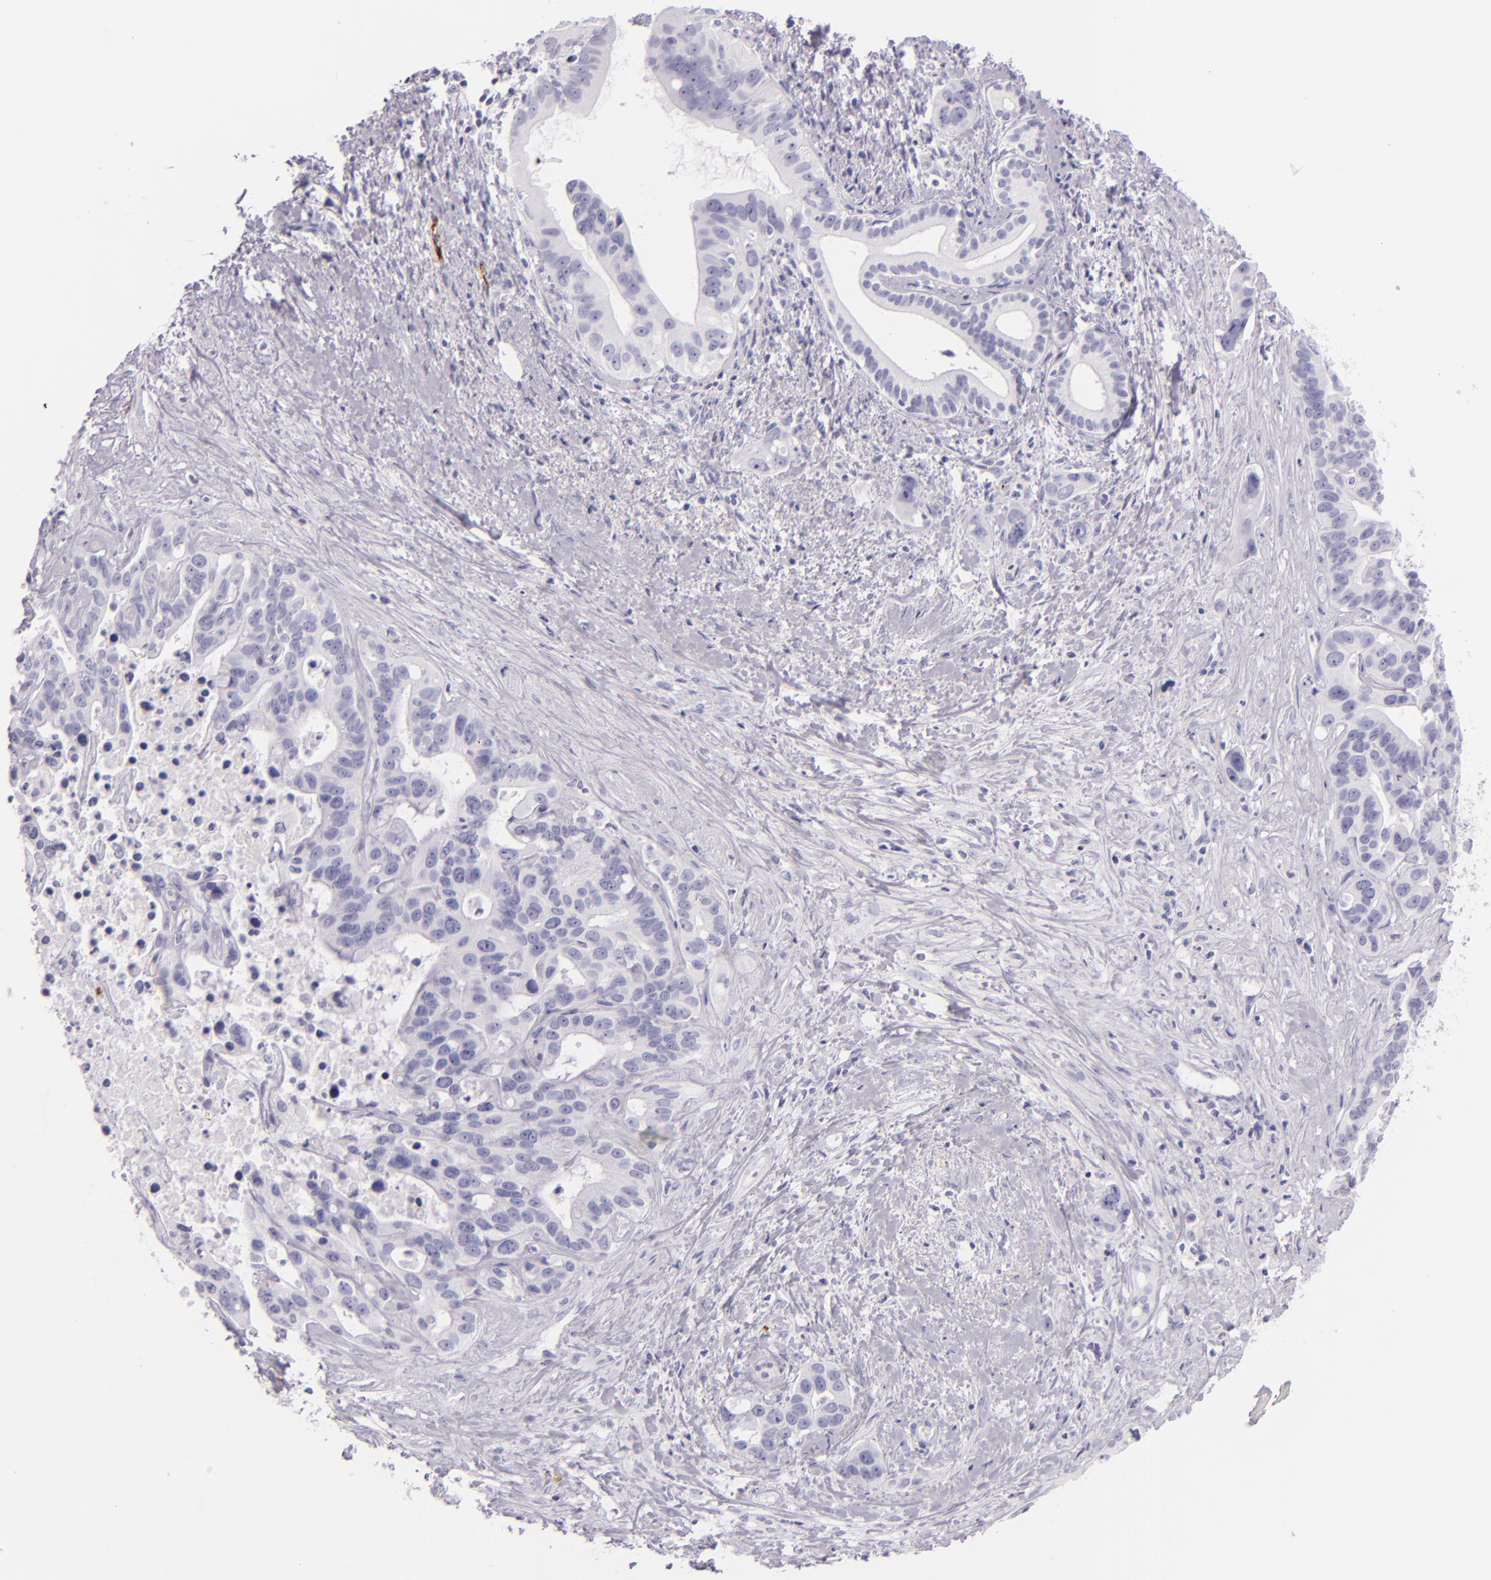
{"staining": {"intensity": "negative", "quantity": "none", "location": "none"}, "tissue": "liver cancer", "cell_type": "Tumor cells", "image_type": "cancer", "snomed": [{"axis": "morphology", "description": "Cholangiocarcinoma"}, {"axis": "topography", "description": "Liver"}], "caption": "Immunohistochemistry micrograph of human liver cancer stained for a protein (brown), which demonstrates no positivity in tumor cells.", "gene": "SELP", "patient": {"sex": "female", "age": 65}}